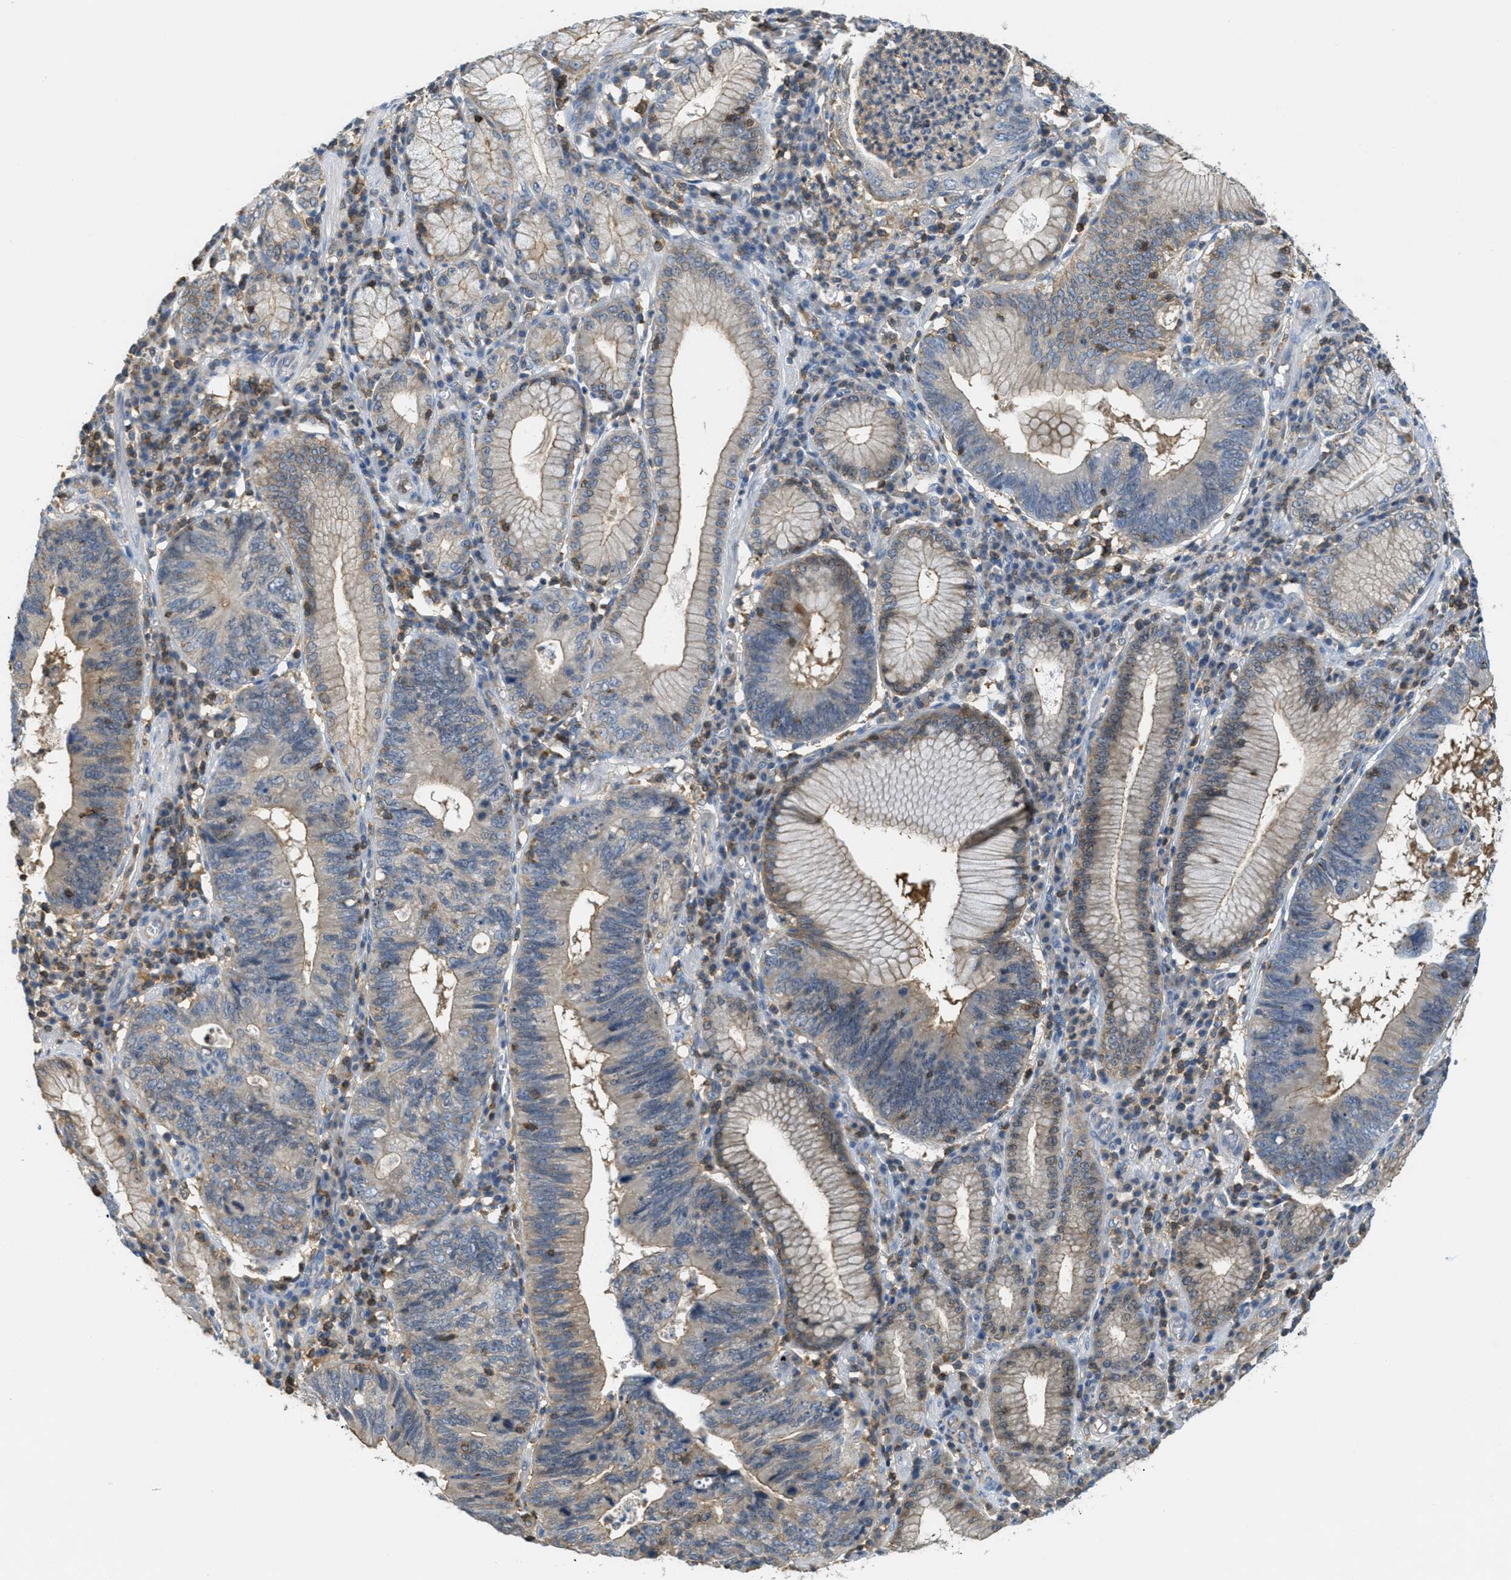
{"staining": {"intensity": "weak", "quantity": "25%-75%", "location": "cytoplasmic/membranous"}, "tissue": "stomach cancer", "cell_type": "Tumor cells", "image_type": "cancer", "snomed": [{"axis": "morphology", "description": "Adenocarcinoma, NOS"}, {"axis": "topography", "description": "Stomach"}], "caption": "Stomach cancer tissue demonstrates weak cytoplasmic/membranous positivity in approximately 25%-75% of tumor cells, visualized by immunohistochemistry. (IHC, brightfield microscopy, high magnification).", "gene": "GRIK2", "patient": {"sex": "male", "age": 59}}